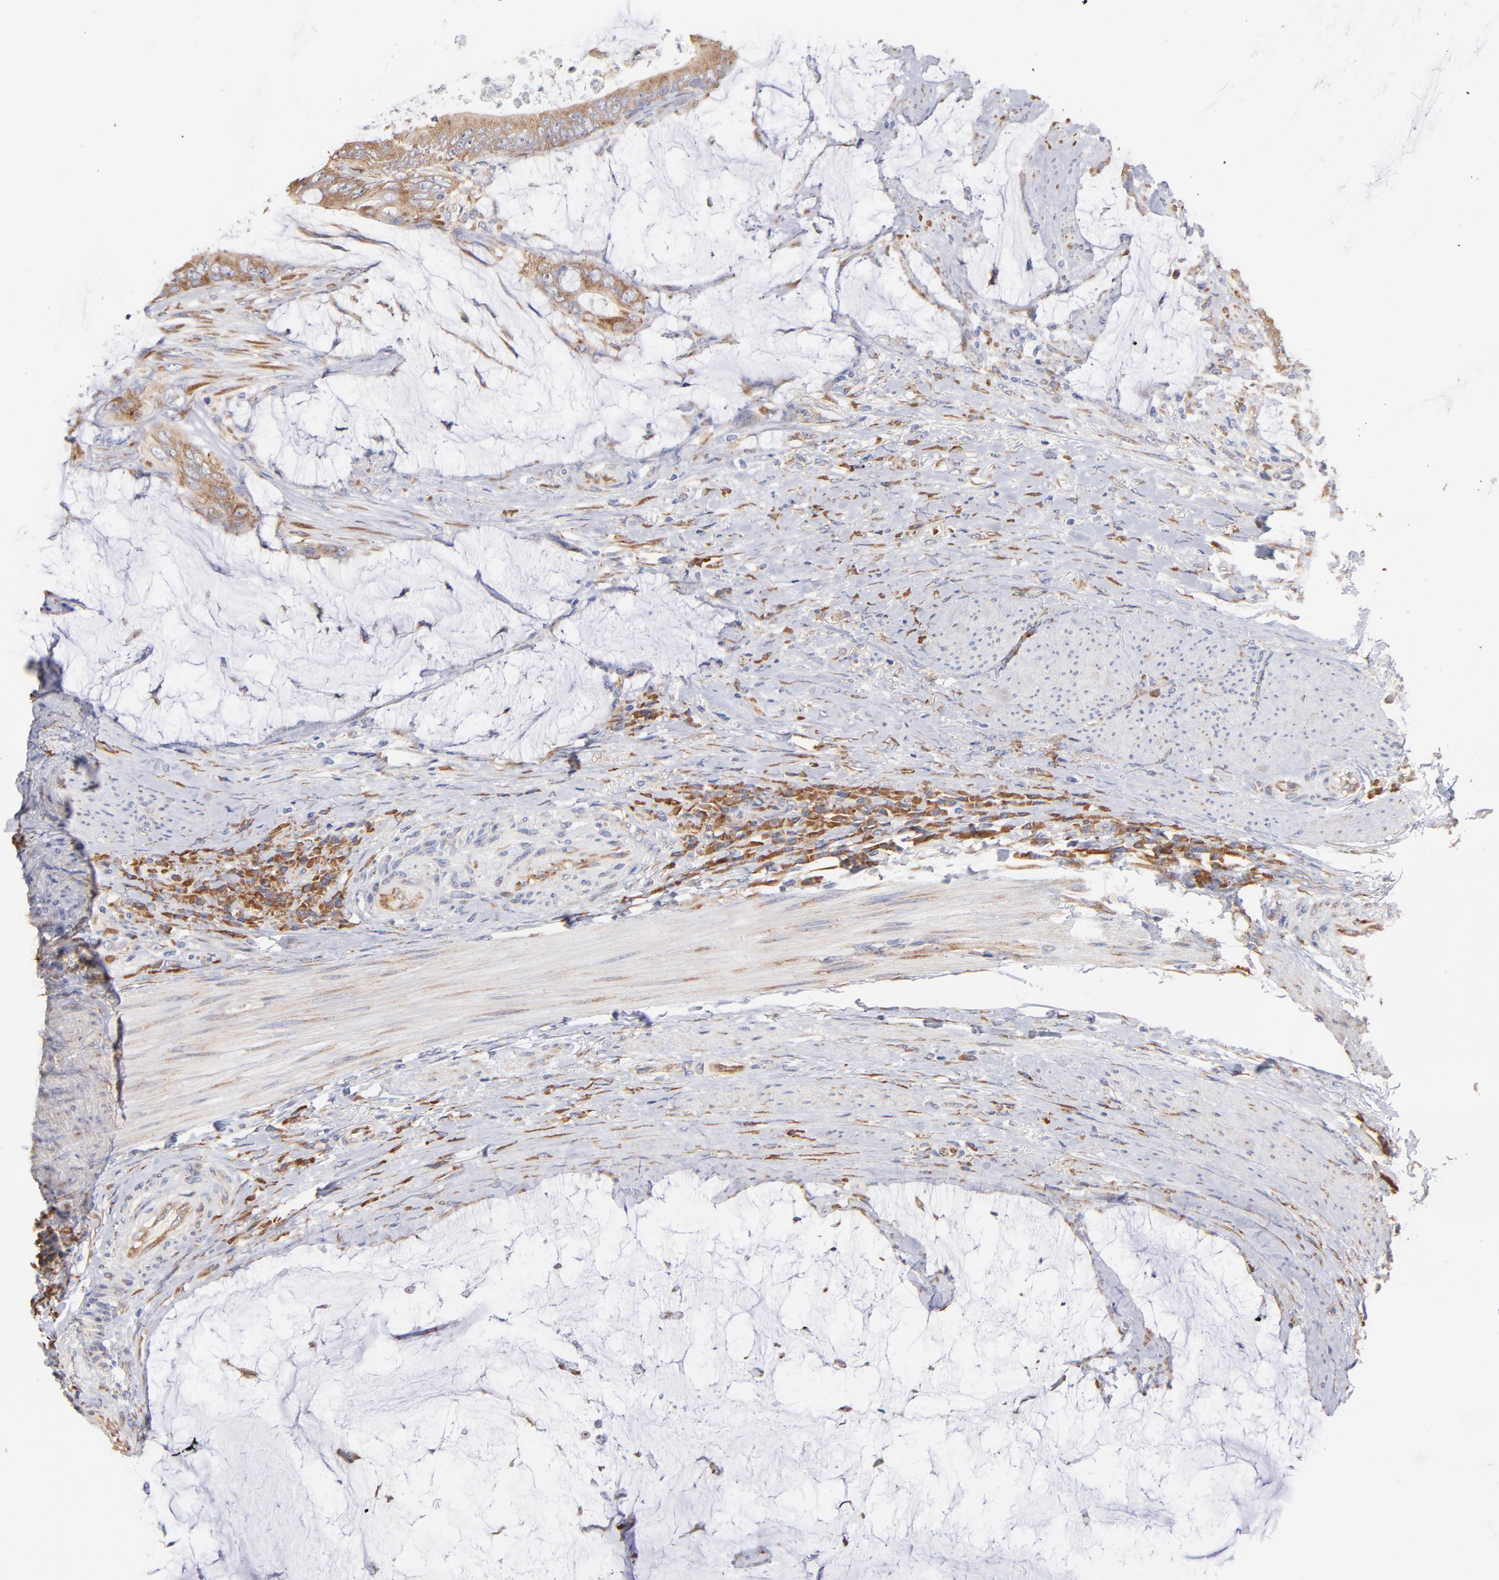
{"staining": {"intensity": "moderate", "quantity": ">75%", "location": "cytoplasmic/membranous"}, "tissue": "colorectal cancer", "cell_type": "Tumor cells", "image_type": "cancer", "snomed": [{"axis": "morphology", "description": "Normal tissue, NOS"}, {"axis": "morphology", "description": "Adenocarcinoma, NOS"}, {"axis": "topography", "description": "Rectum"}, {"axis": "topography", "description": "Peripheral nerve tissue"}], "caption": "IHC histopathology image of neoplastic tissue: colorectal cancer (adenocarcinoma) stained using immunohistochemistry (IHC) demonstrates medium levels of moderate protein expression localized specifically in the cytoplasmic/membranous of tumor cells, appearing as a cytoplasmic/membranous brown color.", "gene": "RPL9", "patient": {"sex": "female", "age": 77}}